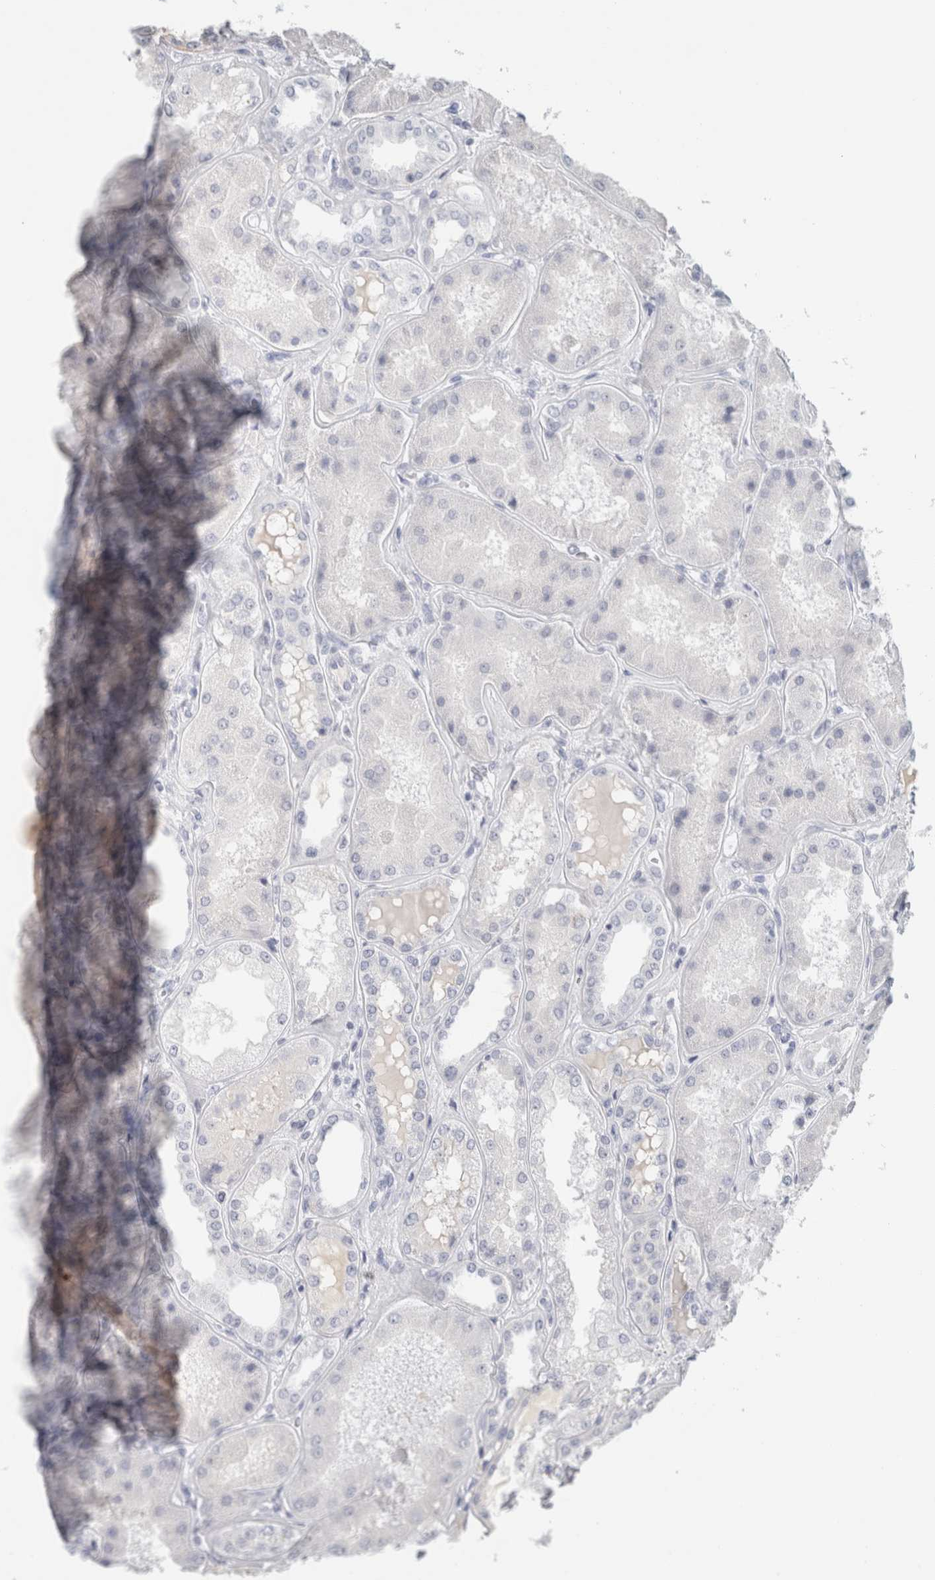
{"staining": {"intensity": "negative", "quantity": "none", "location": "none"}, "tissue": "kidney", "cell_type": "Cells in glomeruli", "image_type": "normal", "snomed": [{"axis": "morphology", "description": "Normal tissue, NOS"}, {"axis": "topography", "description": "Kidney"}], "caption": "DAB (3,3'-diaminobenzidine) immunohistochemical staining of unremarkable kidney reveals no significant positivity in cells in glomeruli. (Stains: DAB (3,3'-diaminobenzidine) immunohistochemistry (IHC) with hematoxylin counter stain, Microscopy: brightfield microscopy at high magnification).", "gene": "TSPAN8", "patient": {"sex": "female", "age": 56}}